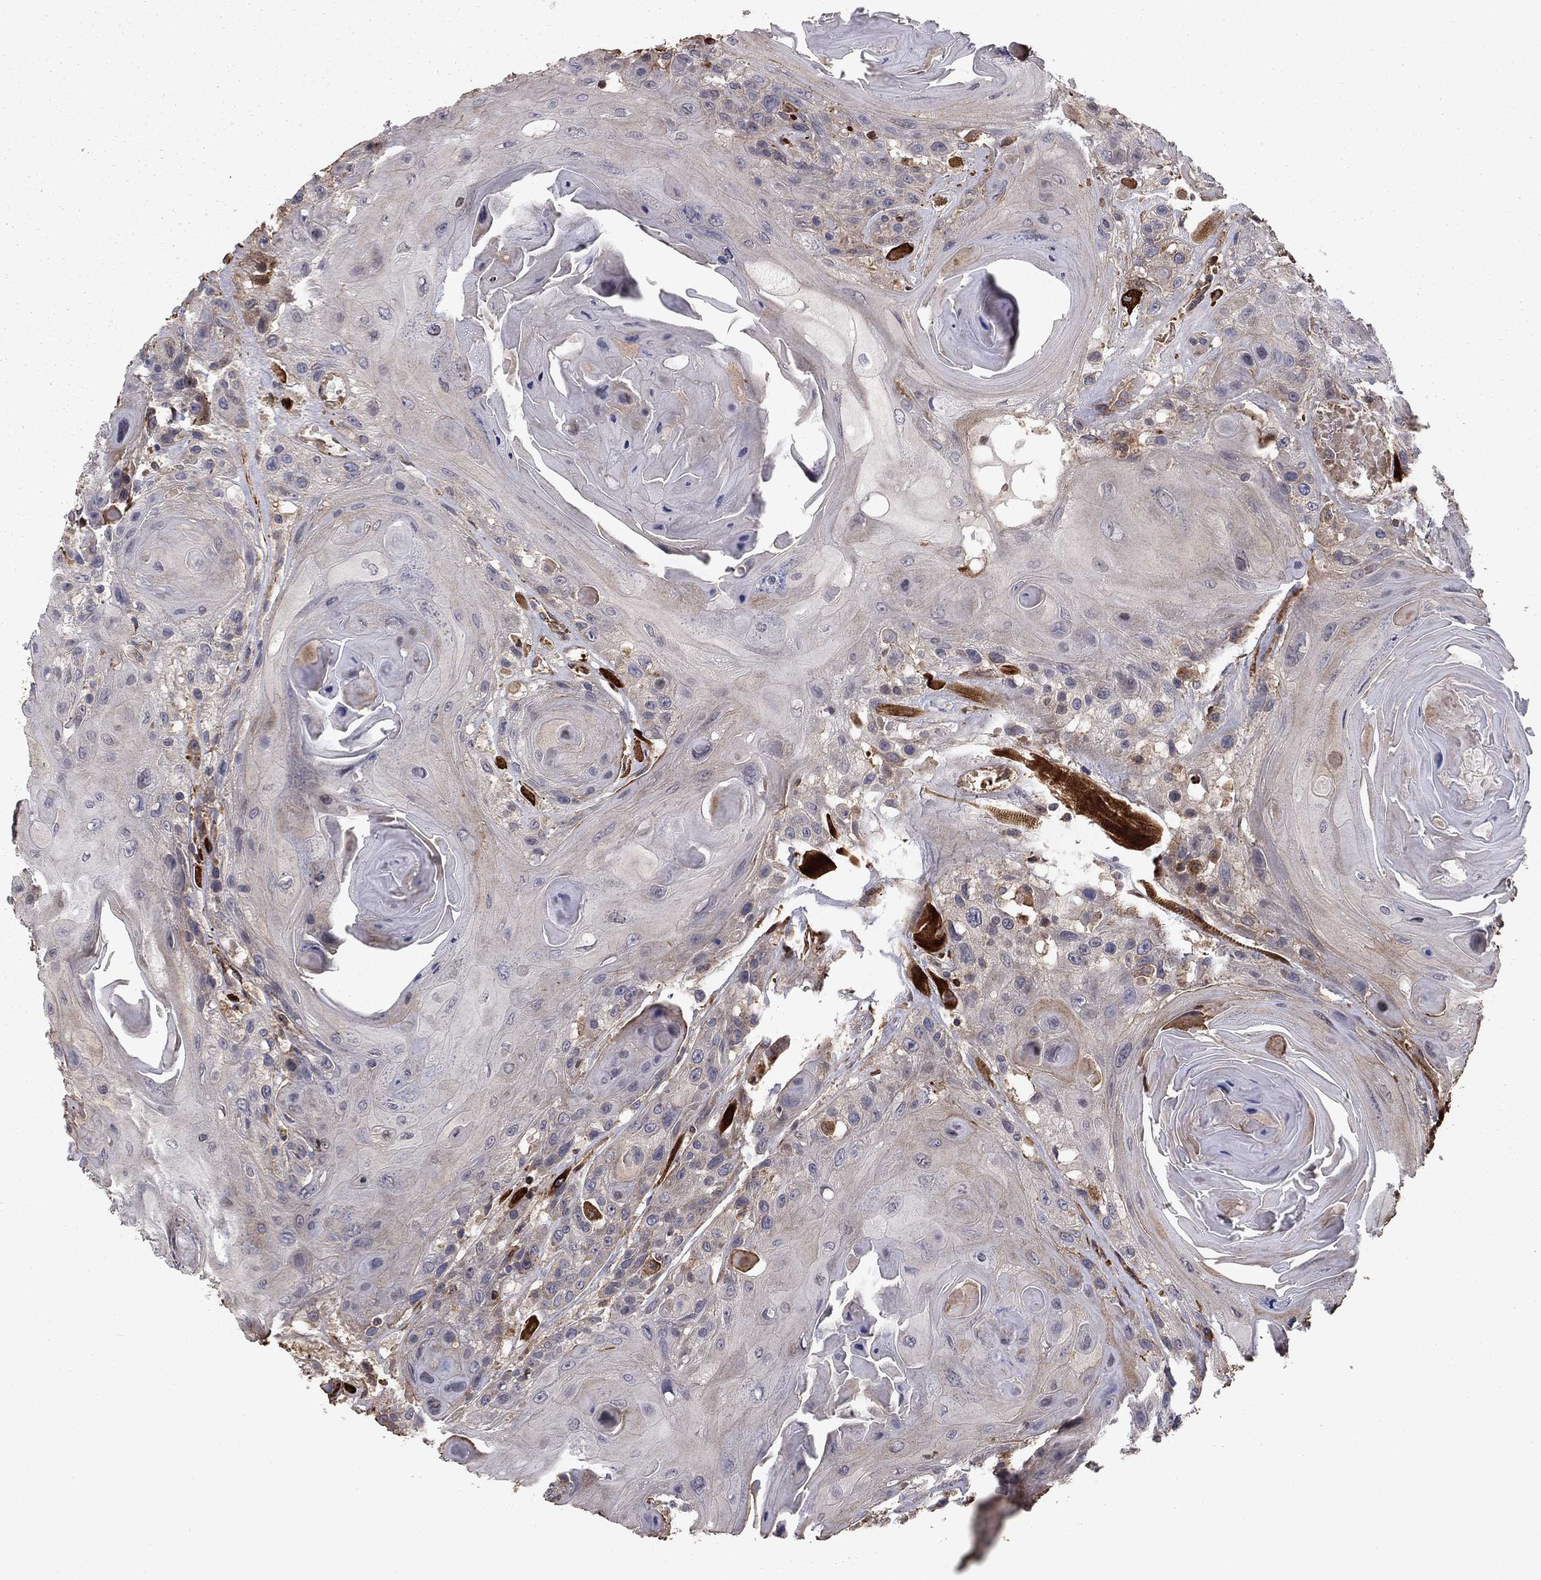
{"staining": {"intensity": "negative", "quantity": "none", "location": "none"}, "tissue": "head and neck cancer", "cell_type": "Tumor cells", "image_type": "cancer", "snomed": [{"axis": "morphology", "description": "Squamous cell carcinoma, NOS"}, {"axis": "topography", "description": "Head-Neck"}], "caption": "An IHC micrograph of head and neck squamous cell carcinoma is shown. There is no staining in tumor cells of head and neck squamous cell carcinoma.", "gene": "HABP4", "patient": {"sex": "female", "age": 59}}